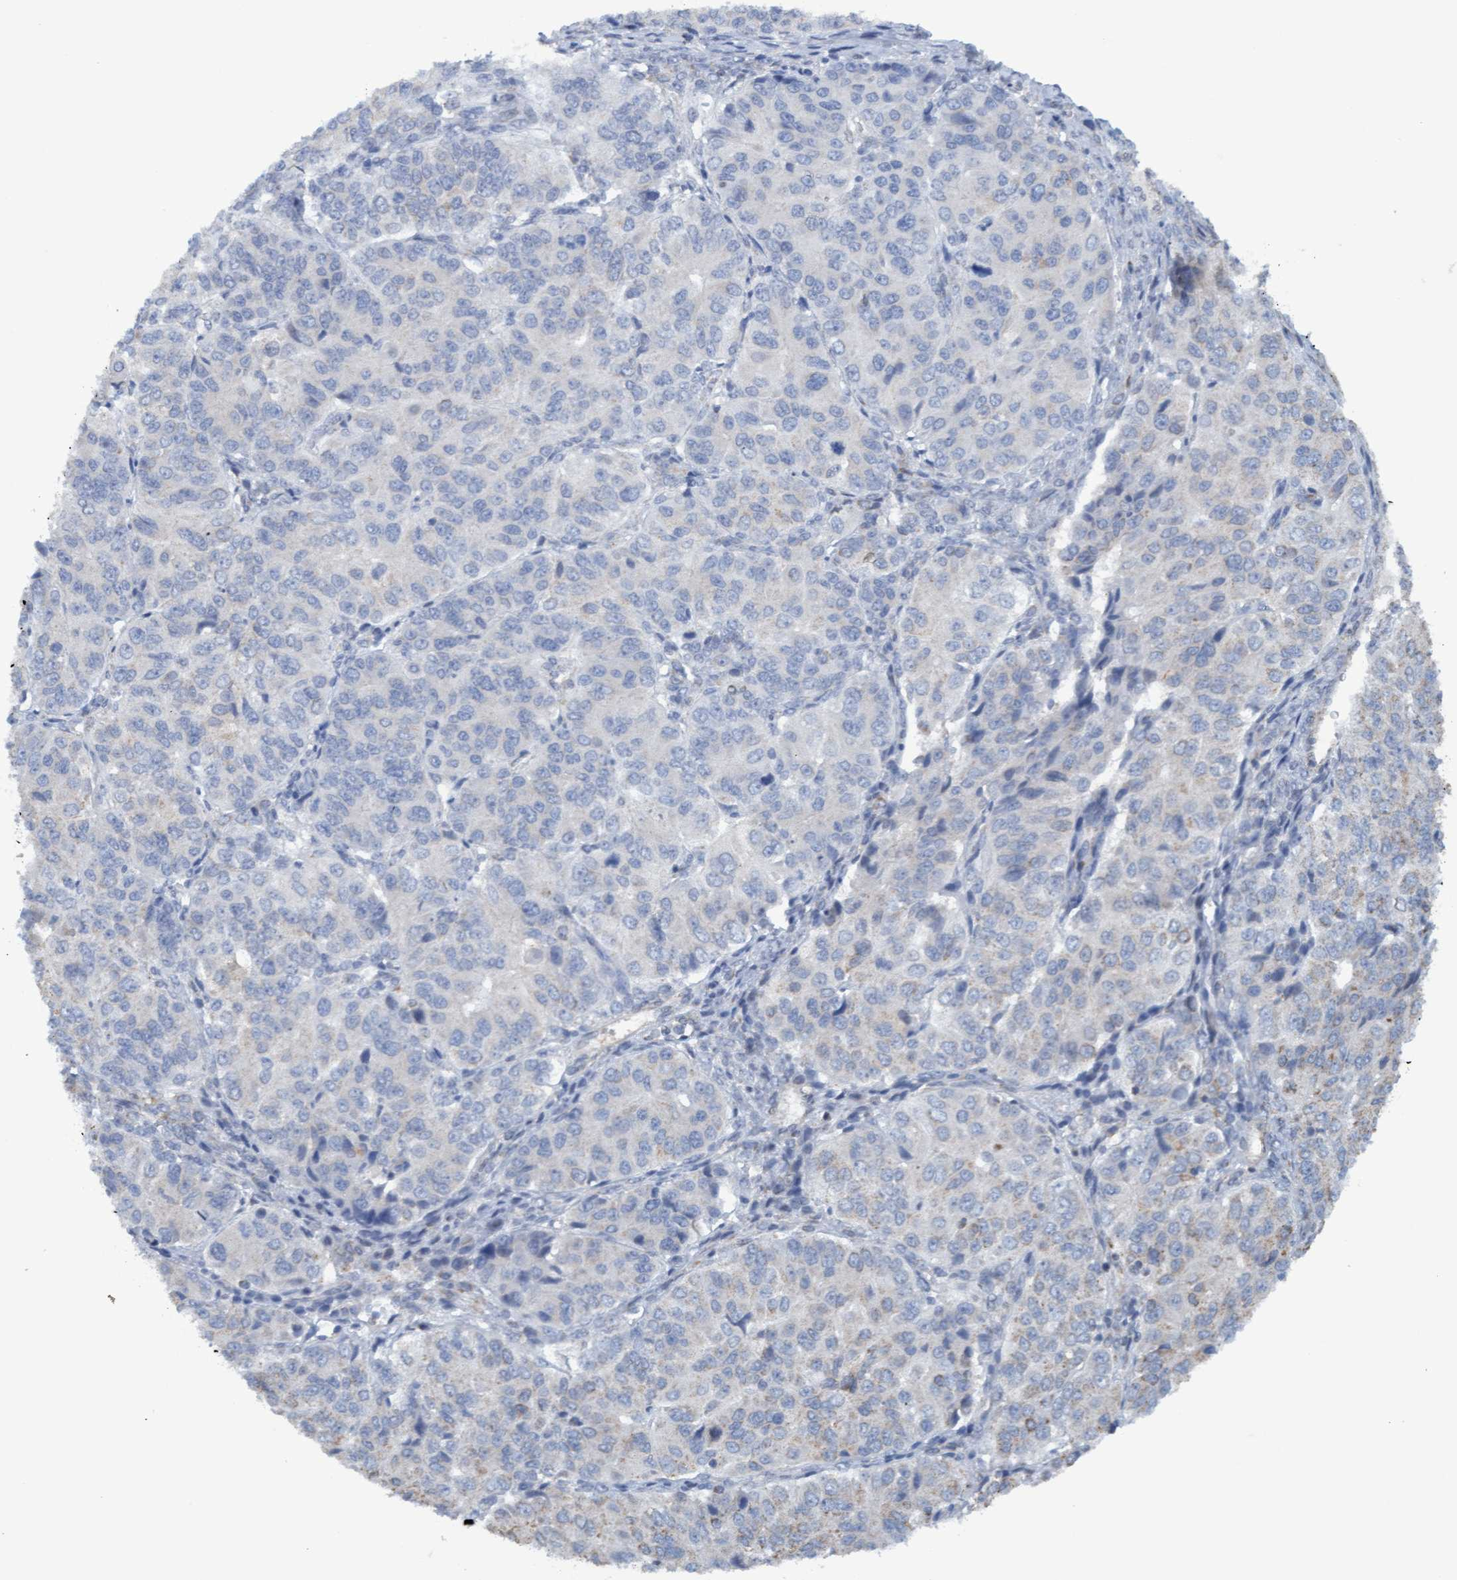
{"staining": {"intensity": "negative", "quantity": "none", "location": "none"}, "tissue": "ovarian cancer", "cell_type": "Tumor cells", "image_type": "cancer", "snomed": [{"axis": "morphology", "description": "Carcinoma, endometroid"}, {"axis": "topography", "description": "Ovary"}], "caption": "A histopathology image of human ovarian endometroid carcinoma is negative for staining in tumor cells. (Stains: DAB IHC with hematoxylin counter stain, Microscopy: brightfield microscopy at high magnification).", "gene": "MGLL", "patient": {"sex": "female", "age": 51}}